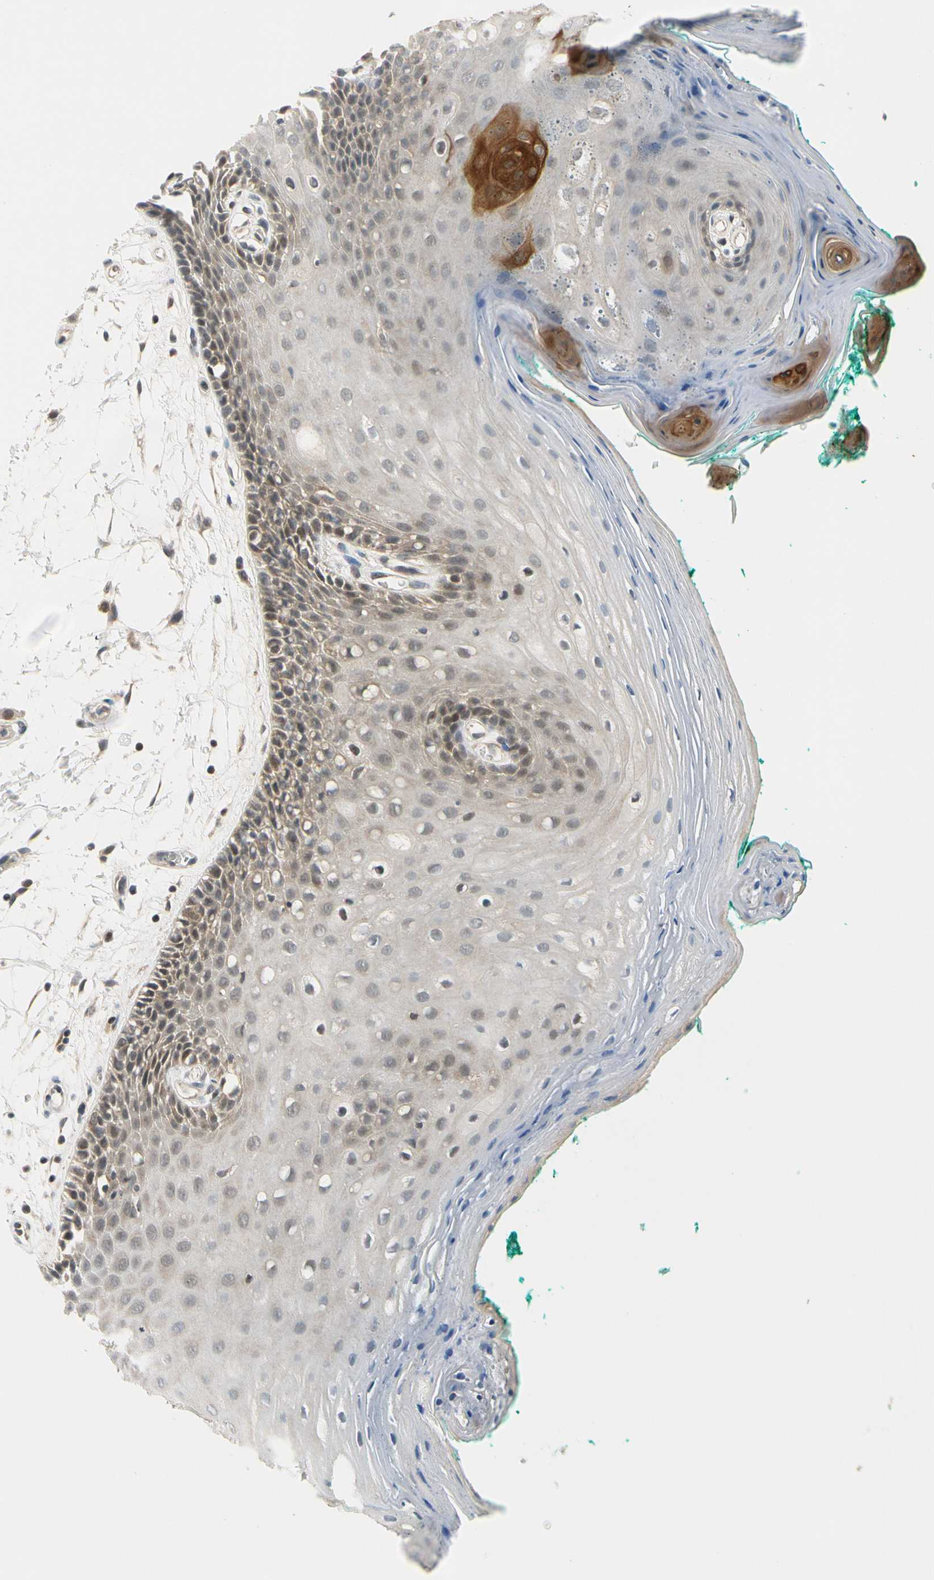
{"staining": {"intensity": "moderate", "quantity": "25%-75%", "location": "cytoplasmic/membranous,nuclear"}, "tissue": "oral mucosa", "cell_type": "Squamous epithelial cells", "image_type": "normal", "snomed": [{"axis": "morphology", "description": "Normal tissue, NOS"}, {"axis": "topography", "description": "Skeletal muscle"}, {"axis": "topography", "description": "Oral tissue"}, {"axis": "topography", "description": "Peripheral nerve tissue"}], "caption": "This image reveals immunohistochemistry (IHC) staining of unremarkable human oral mucosa, with medium moderate cytoplasmic/membranous,nuclear expression in about 25%-75% of squamous epithelial cells.", "gene": "TAF12", "patient": {"sex": "female", "age": 84}}